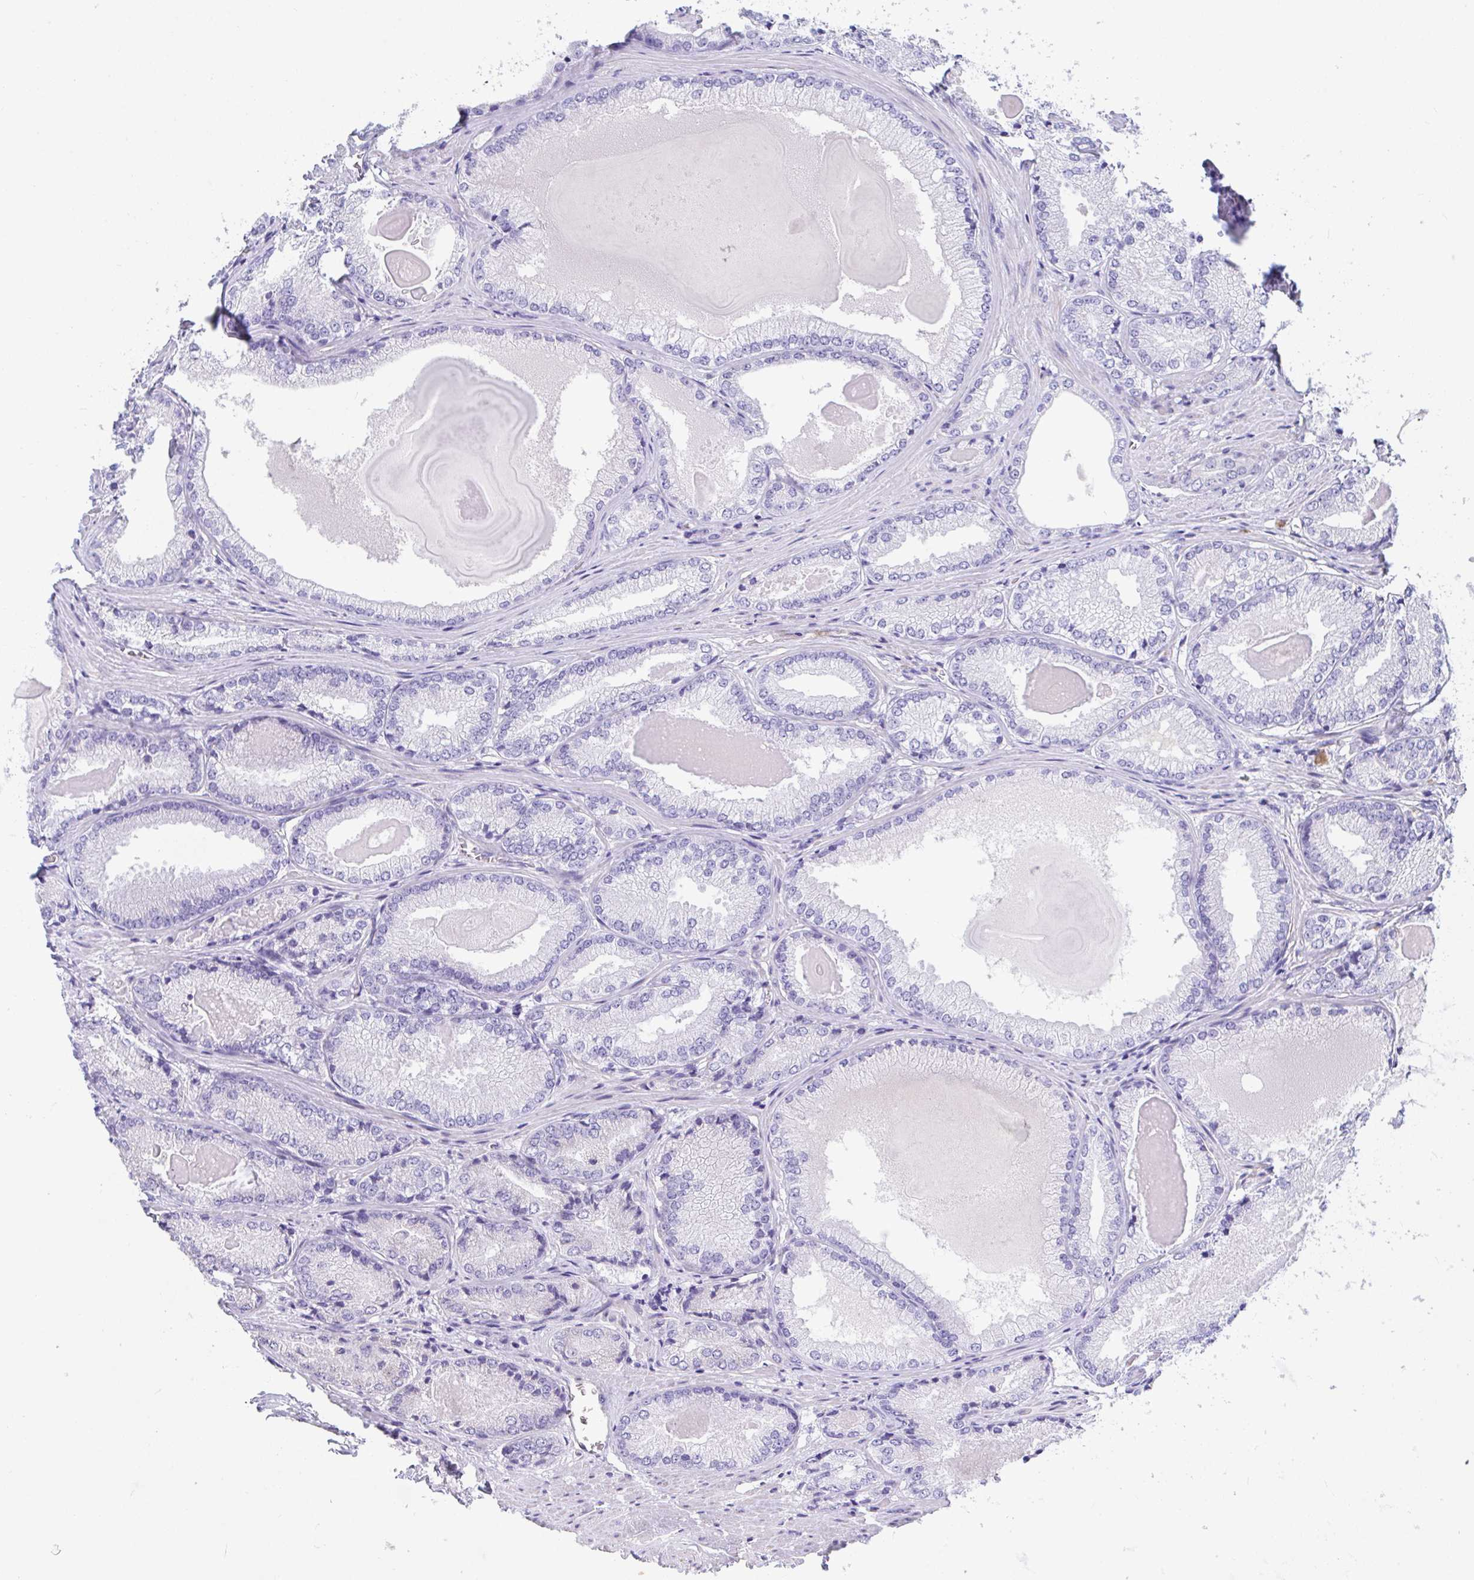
{"staining": {"intensity": "negative", "quantity": "none", "location": "none"}, "tissue": "prostate cancer", "cell_type": "Tumor cells", "image_type": "cancer", "snomed": [{"axis": "morphology", "description": "Adenocarcinoma, NOS"}, {"axis": "morphology", "description": "Adenocarcinoma, Low grade"}, {"axis": "topography", "description": "Prostate"}], "caption": "Protein analysis of prostate cancer (adenocarcinoma) demonstrates no significant expression in tumor cells.", "gene": "COA5", "patient": {"sex": "male", "age": 68}}